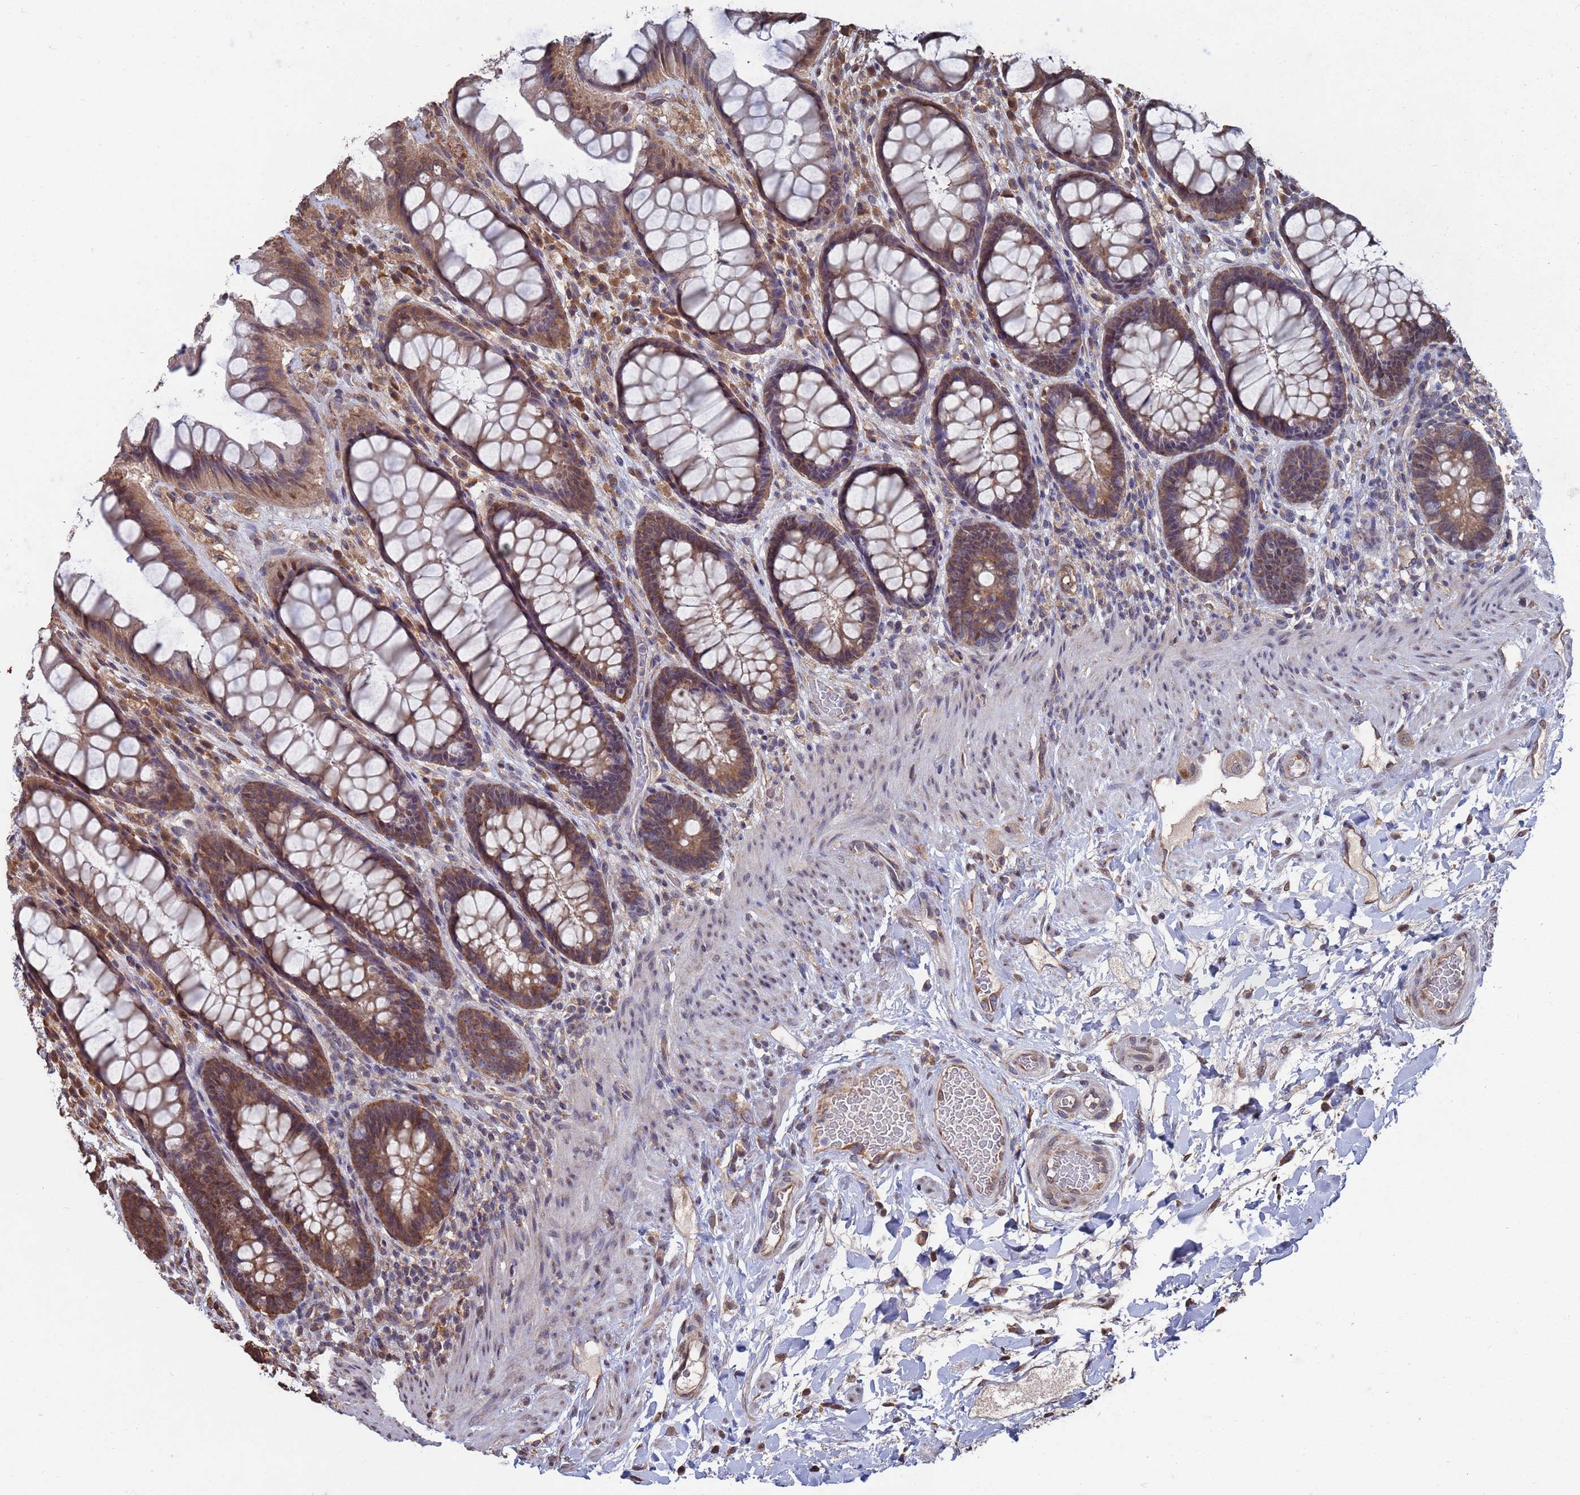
{"staining": {"intensity": "moderate", "quantity": ">75%", "location": "cytoplasmic/membranous"}, "tissue": "rectum", "cell_type": "Glandular cells", "image_type": "normal", "snomed": [{"axis": "morphology", "description": "Normal tissue, NOS"}, {"axis": "topography", "description": "Rectum"}], "caption": "High-magnification brightfield microscopy of unremarkable rectum stained with DAB (brown) and counterstained with hematoxylin (blue). glandular cells exhibit moderate cytoplasmic/membranous staining is present in about>75% of cells.", "gene": "CFAP119", "patient": {"sex": "female", "age": 46}}